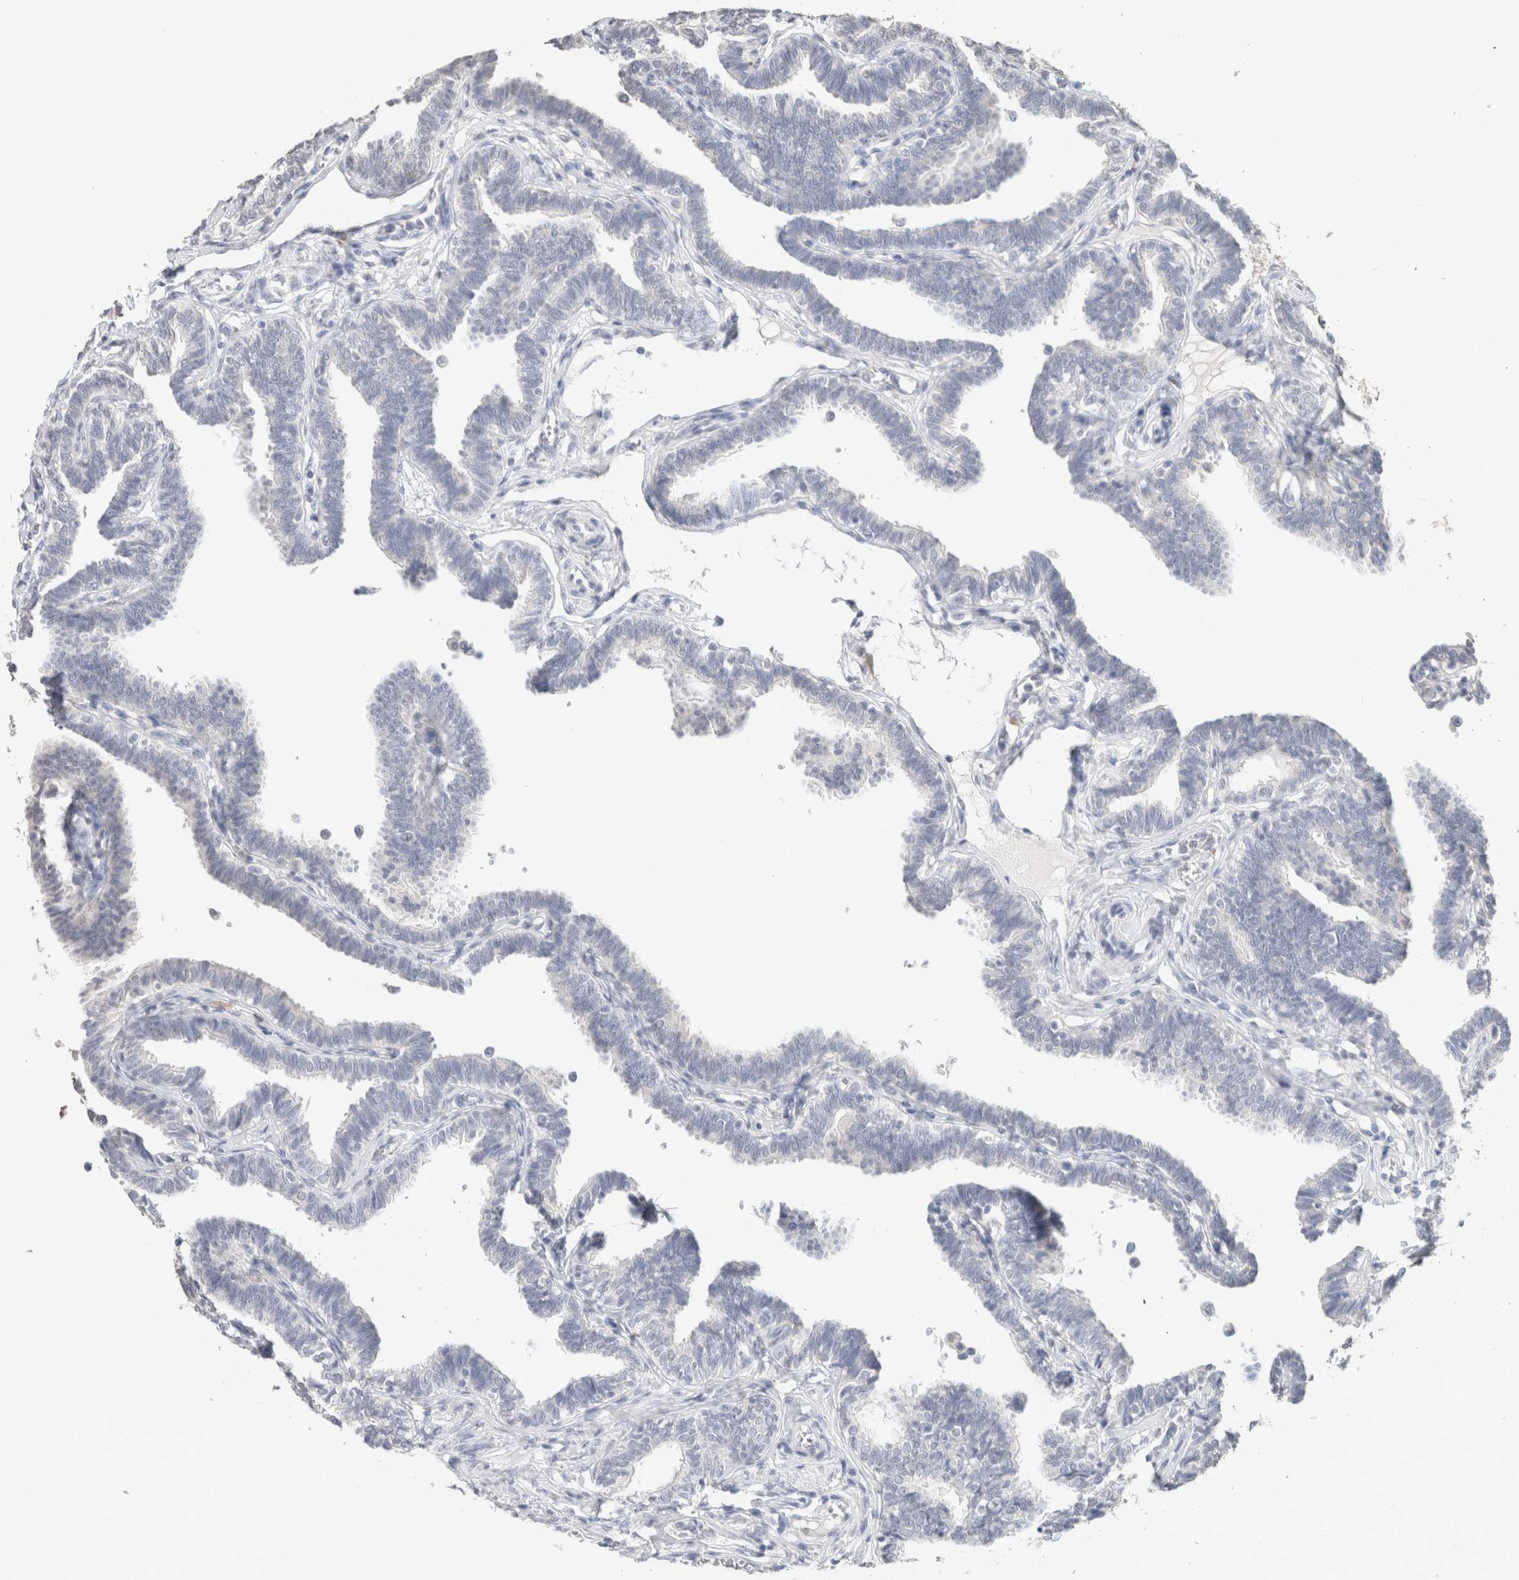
{"staining": {"intensity": "negative", "quantity": "none", "location": "none"}, "tissue": "fallopian tube", "cell_type": "Glandular cells", "image_type": "normal", "snomed": [{"axis": "morphology", "description": "Normal tissue, NOS"}, {"axis": "topography", "description": "Fallopian tube"}, {"axis": "topography", "description": "Ovary"}], "caption": "IHC image of benign fallopian tube stained for a protein (brown), which displays no positivity in glandular cells.", "gene": "CD80", "patient": {"sex": "female", "age": 23}}